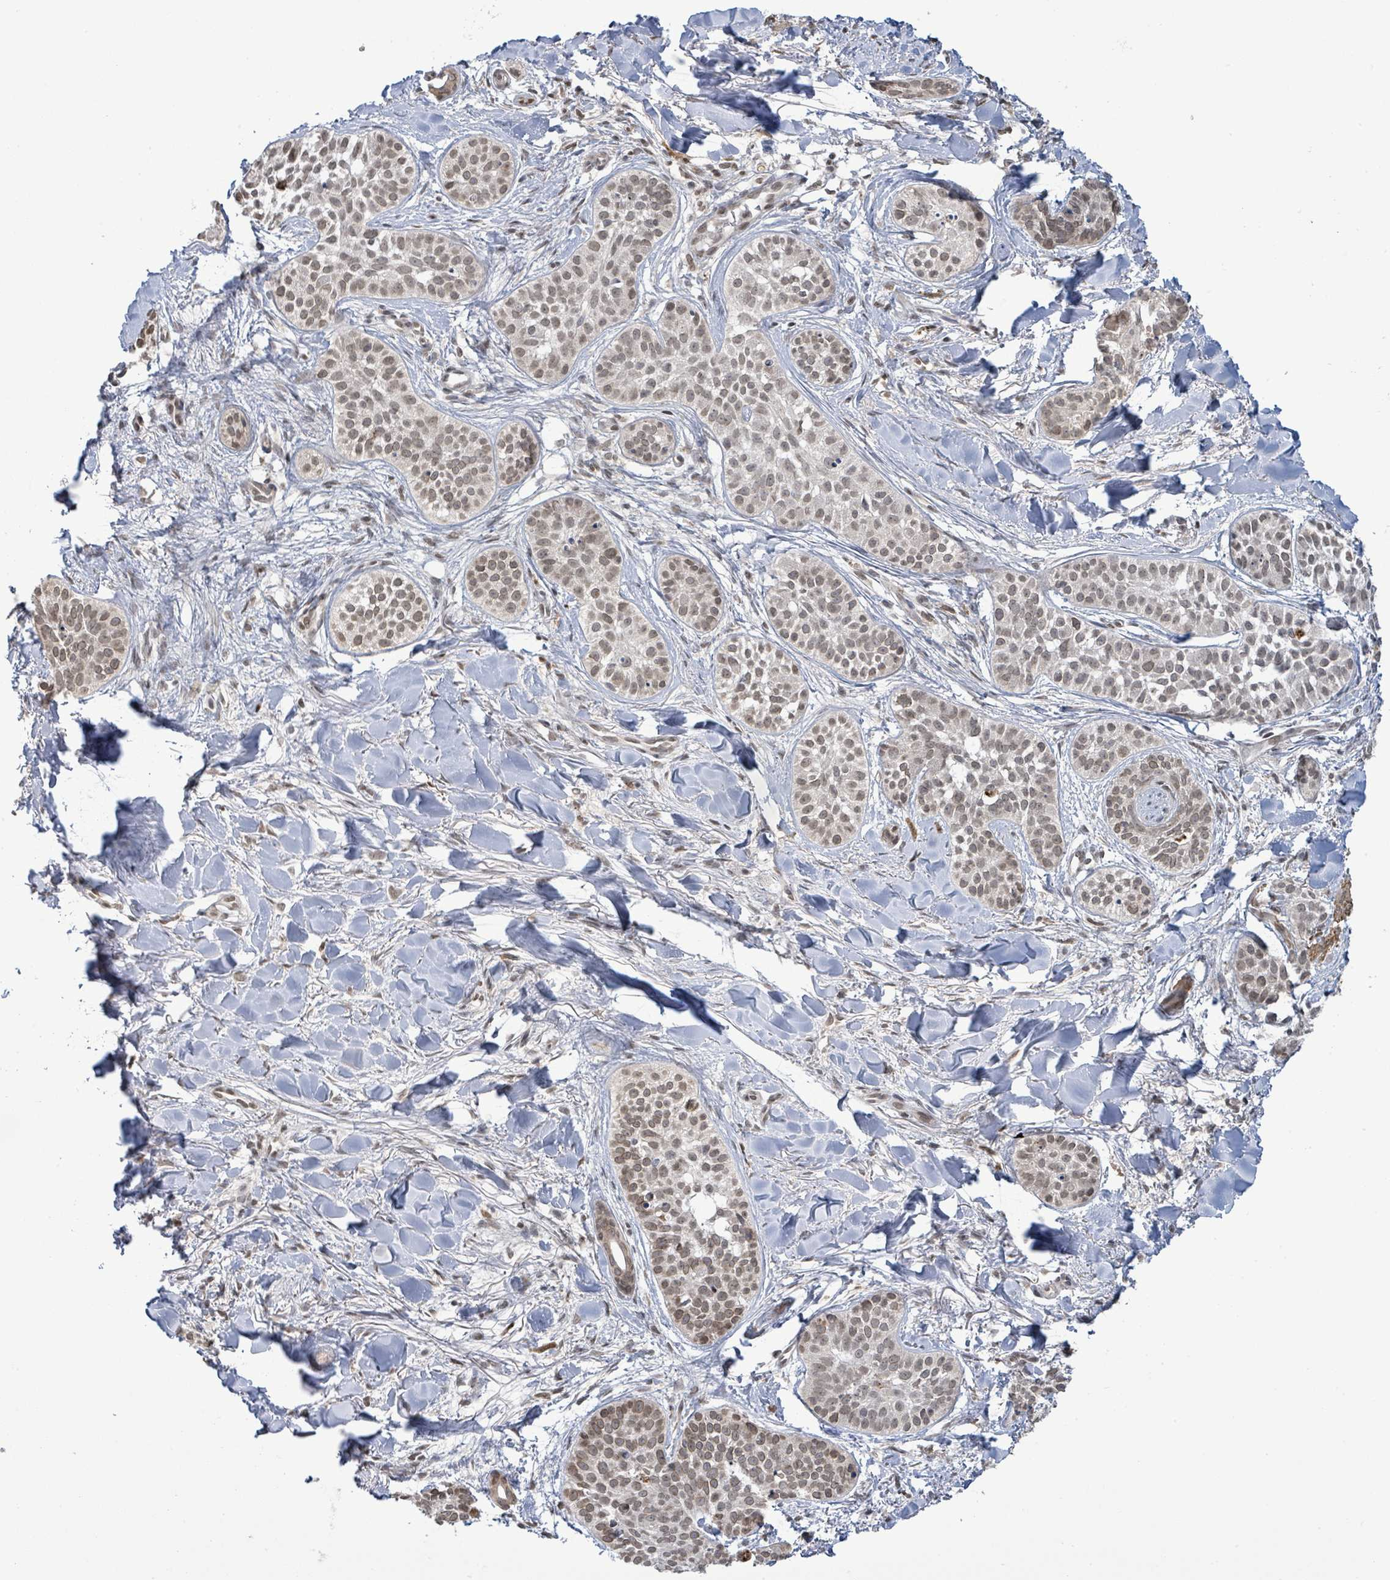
{"staining": {"intensity": "moderate", "quantity": ">75%", "location": "nuclear"}, "tissue": "skin cancer", "cell_type": "Tumor cells", "image_type": "cancer", "snomed": [{"axis": "morphology", "description": "Basal cell carcinoma"}, {"axis": "topography", "description": "Skin"}], "caption": "Protein expression analysis of human skin cancer (basal cell carcinoma) reveals moderate nuclear expression in approximately >75% of tumor cells. The protein of interest is stained brown, and the nuclei are stained in blue (DAB IHC with brightfield microscopy, high magnification).", "gene": "SBF2", "patient": {"sex": "male", "age": 52}}